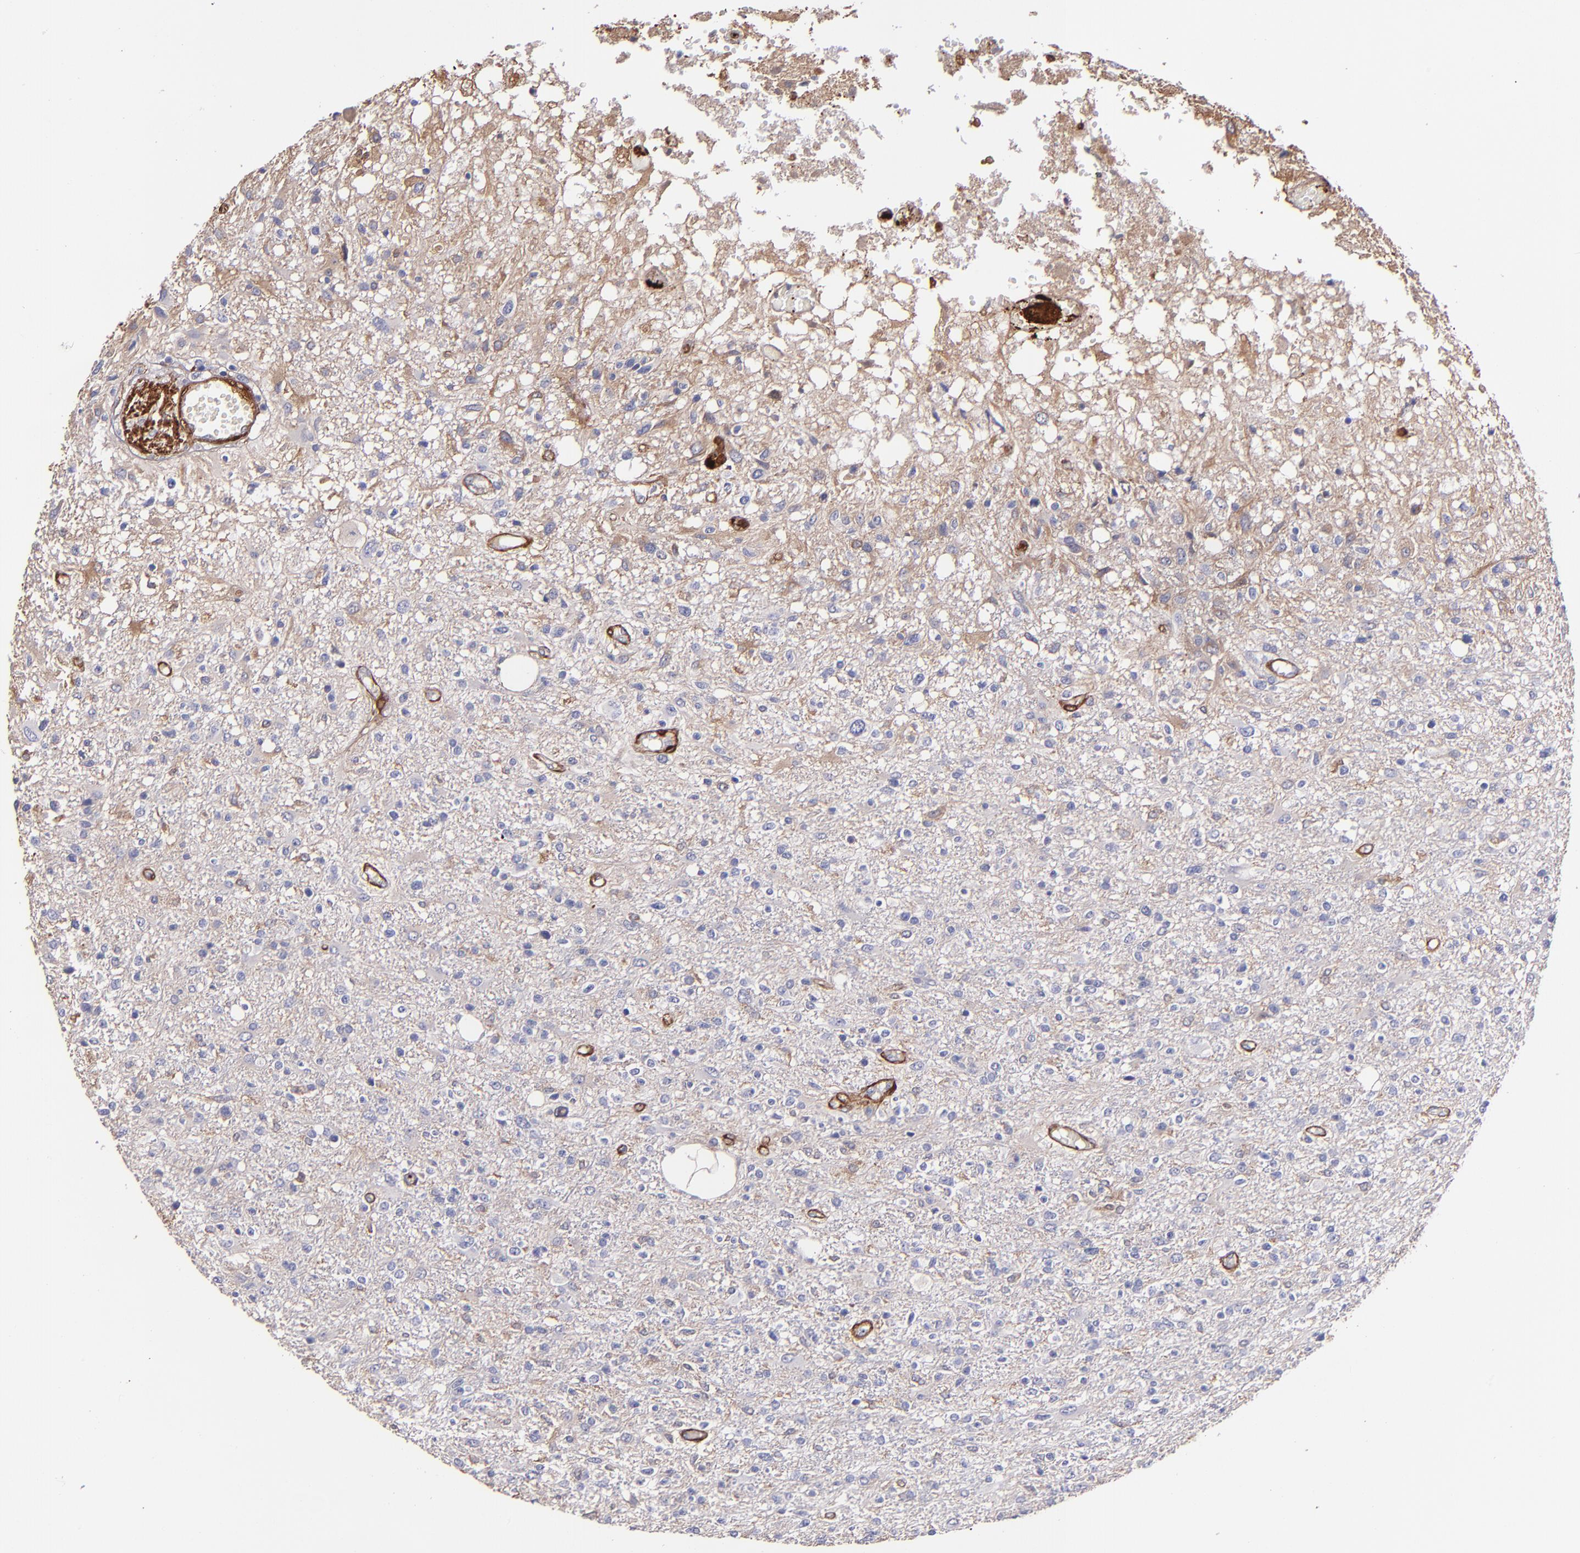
{"staining": {"intensity": "weak", "quantity": "25%-75%", "location": "cytoplasmic/membranous"}, "tissue": "glioma", "cell_type": "Tumor cells", "image_type": "cancer", "snomed": [{"axis": "morphology", "description": "Glioma, malignant, High grade"}, {"axis": "topography", "description": "Cerebral cortex"}], "caption": "Immunohistochemistry image of human malignant glioma (high-grade) stained for a protein (brown), which reveals low levels of weak cytoplasmic/membranous staining in approximately 25%-75% of tumor cells.", "gene": "VCL", "patient": {"sex": "male", "age": 76}}